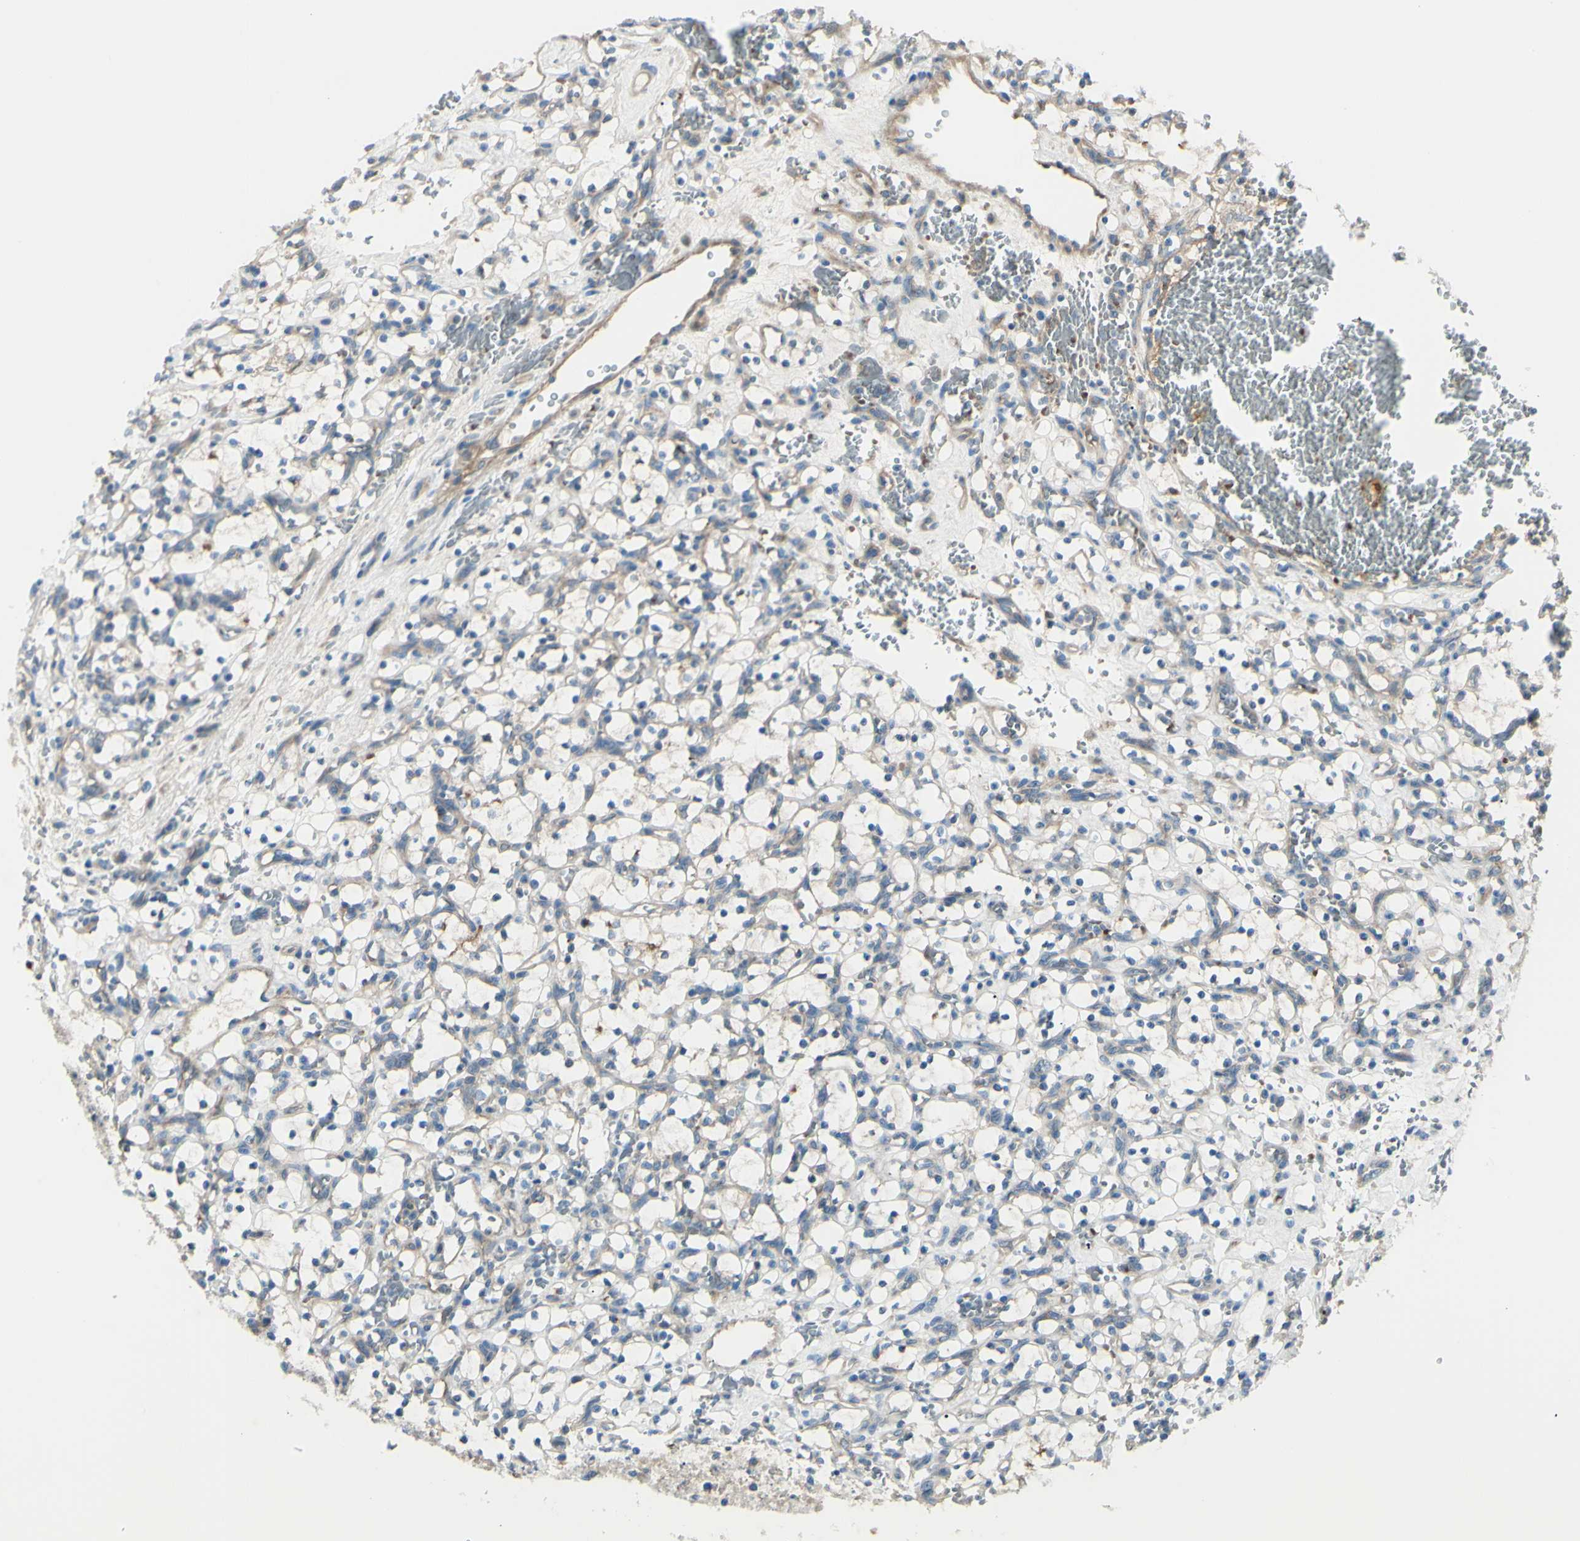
{"staining": {"intensity": "weak", "quantity": ">75%", "location": "cytoplasmic/membranous"}, "tissue": "renal cancer", "cell_type": "Tumor cells", "image_type": "cancer", "snomed": [{"axis": "morphology", "description": "Adenocarcinoma, NOS"}, {"axis": "topography", "description": "Kidney"}], "caption": "Protein positivity by IHC shows weak cytoplasmic/membranous positivity in approximately >75% of tumor cells in adenocarcinoma (renal).", "gene": "PCDHGA2", "patient": {"sex": "female", "age": 69}}